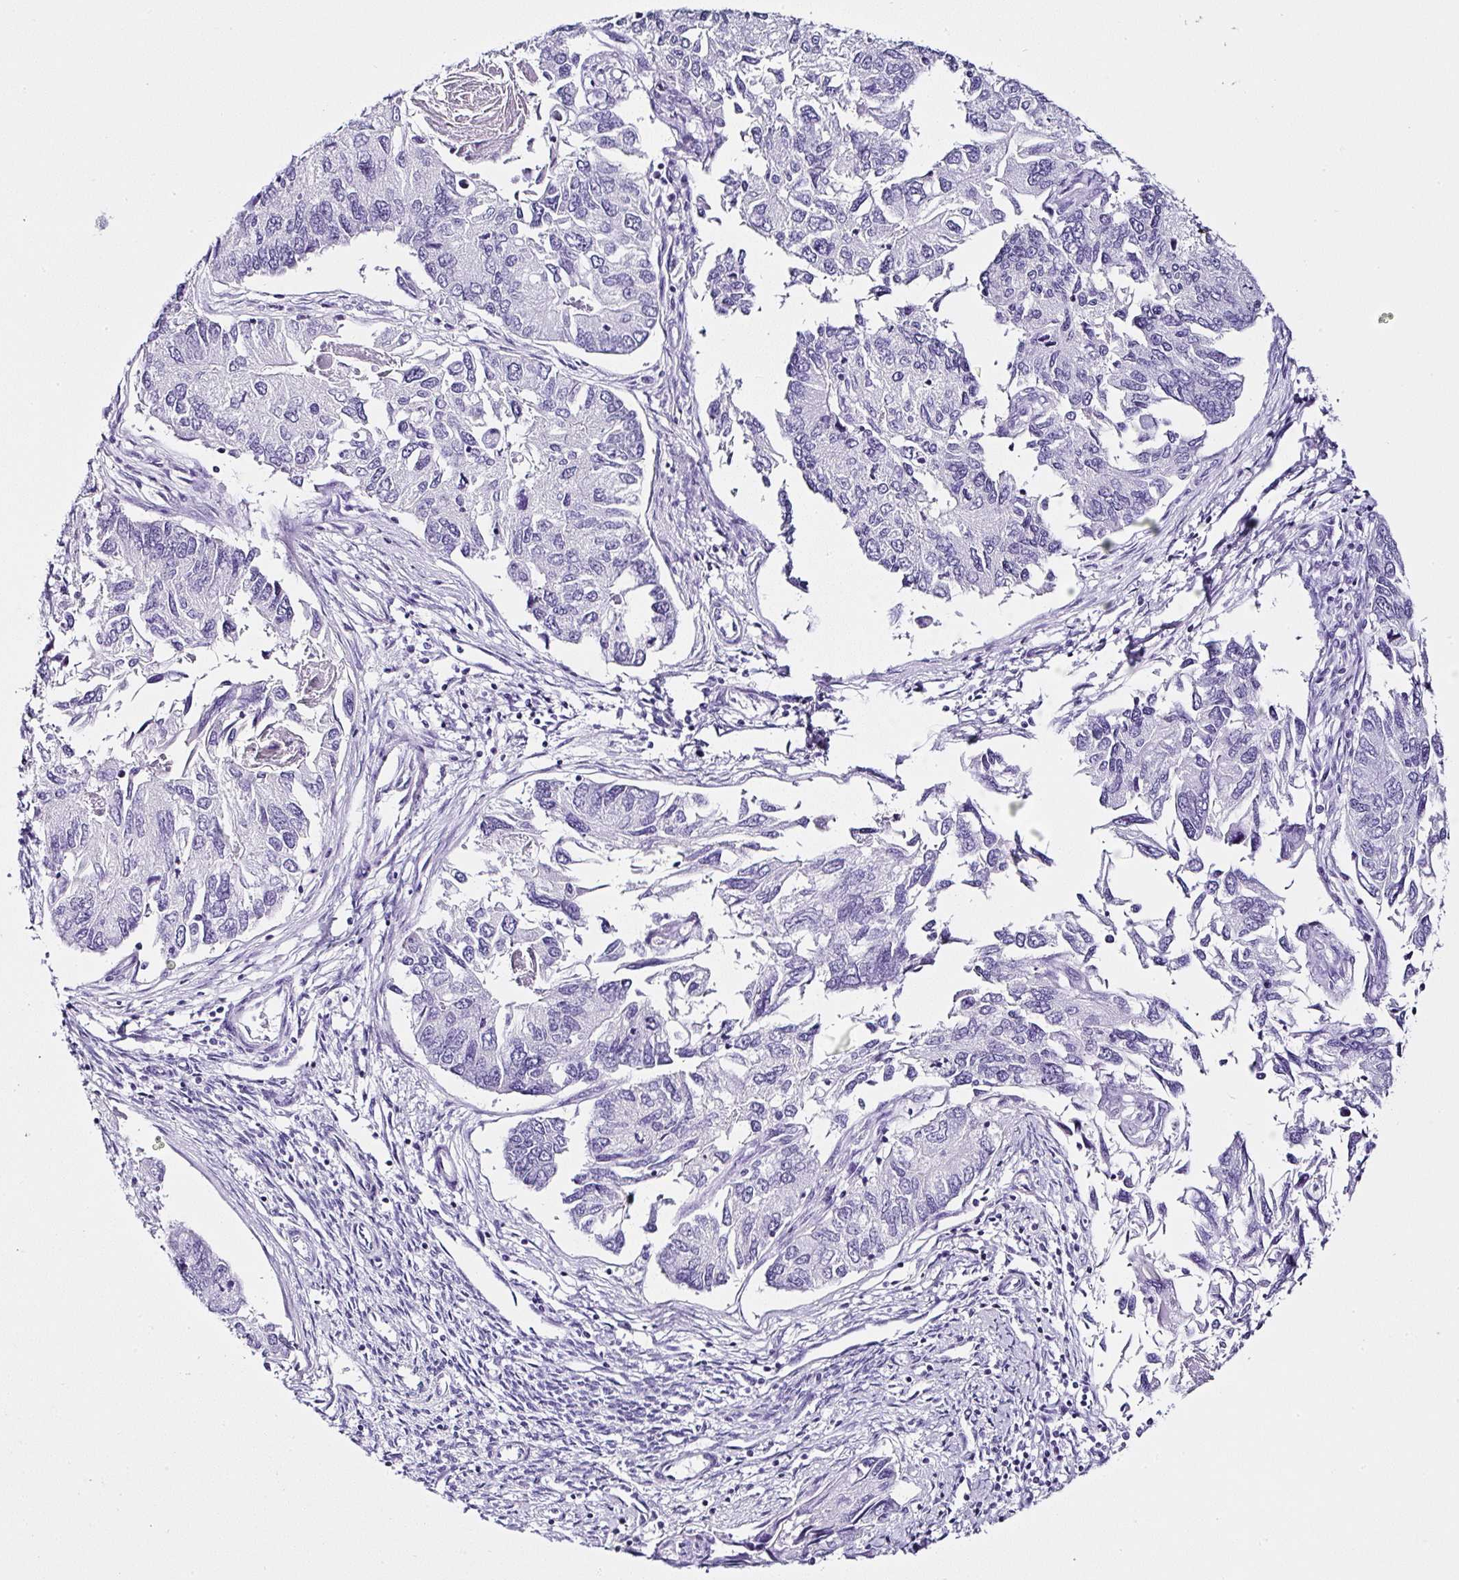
{"staining": {"intensity": "negative", "quantity": "none", "location": "none"}, "tissue": "endometrial cancer", "cell_type": "Tumor cells", "image_type": "cancer", "snomed": [{"axis": "morphology", "description": "Carcinoma, NOS"}, {"axis": "topography", "description": "Uterus"}], "caption": "Immunohistochemistry (IHC) of human endometrial carcinoma reveals no positivity in tumor cells. (DAB (3,3'-diaminobenzidine) IHC visualized using brightfield microscopy, high magnification).", "gene": "SERPINB3", "patient": {"sex": "female", "age": 76}}